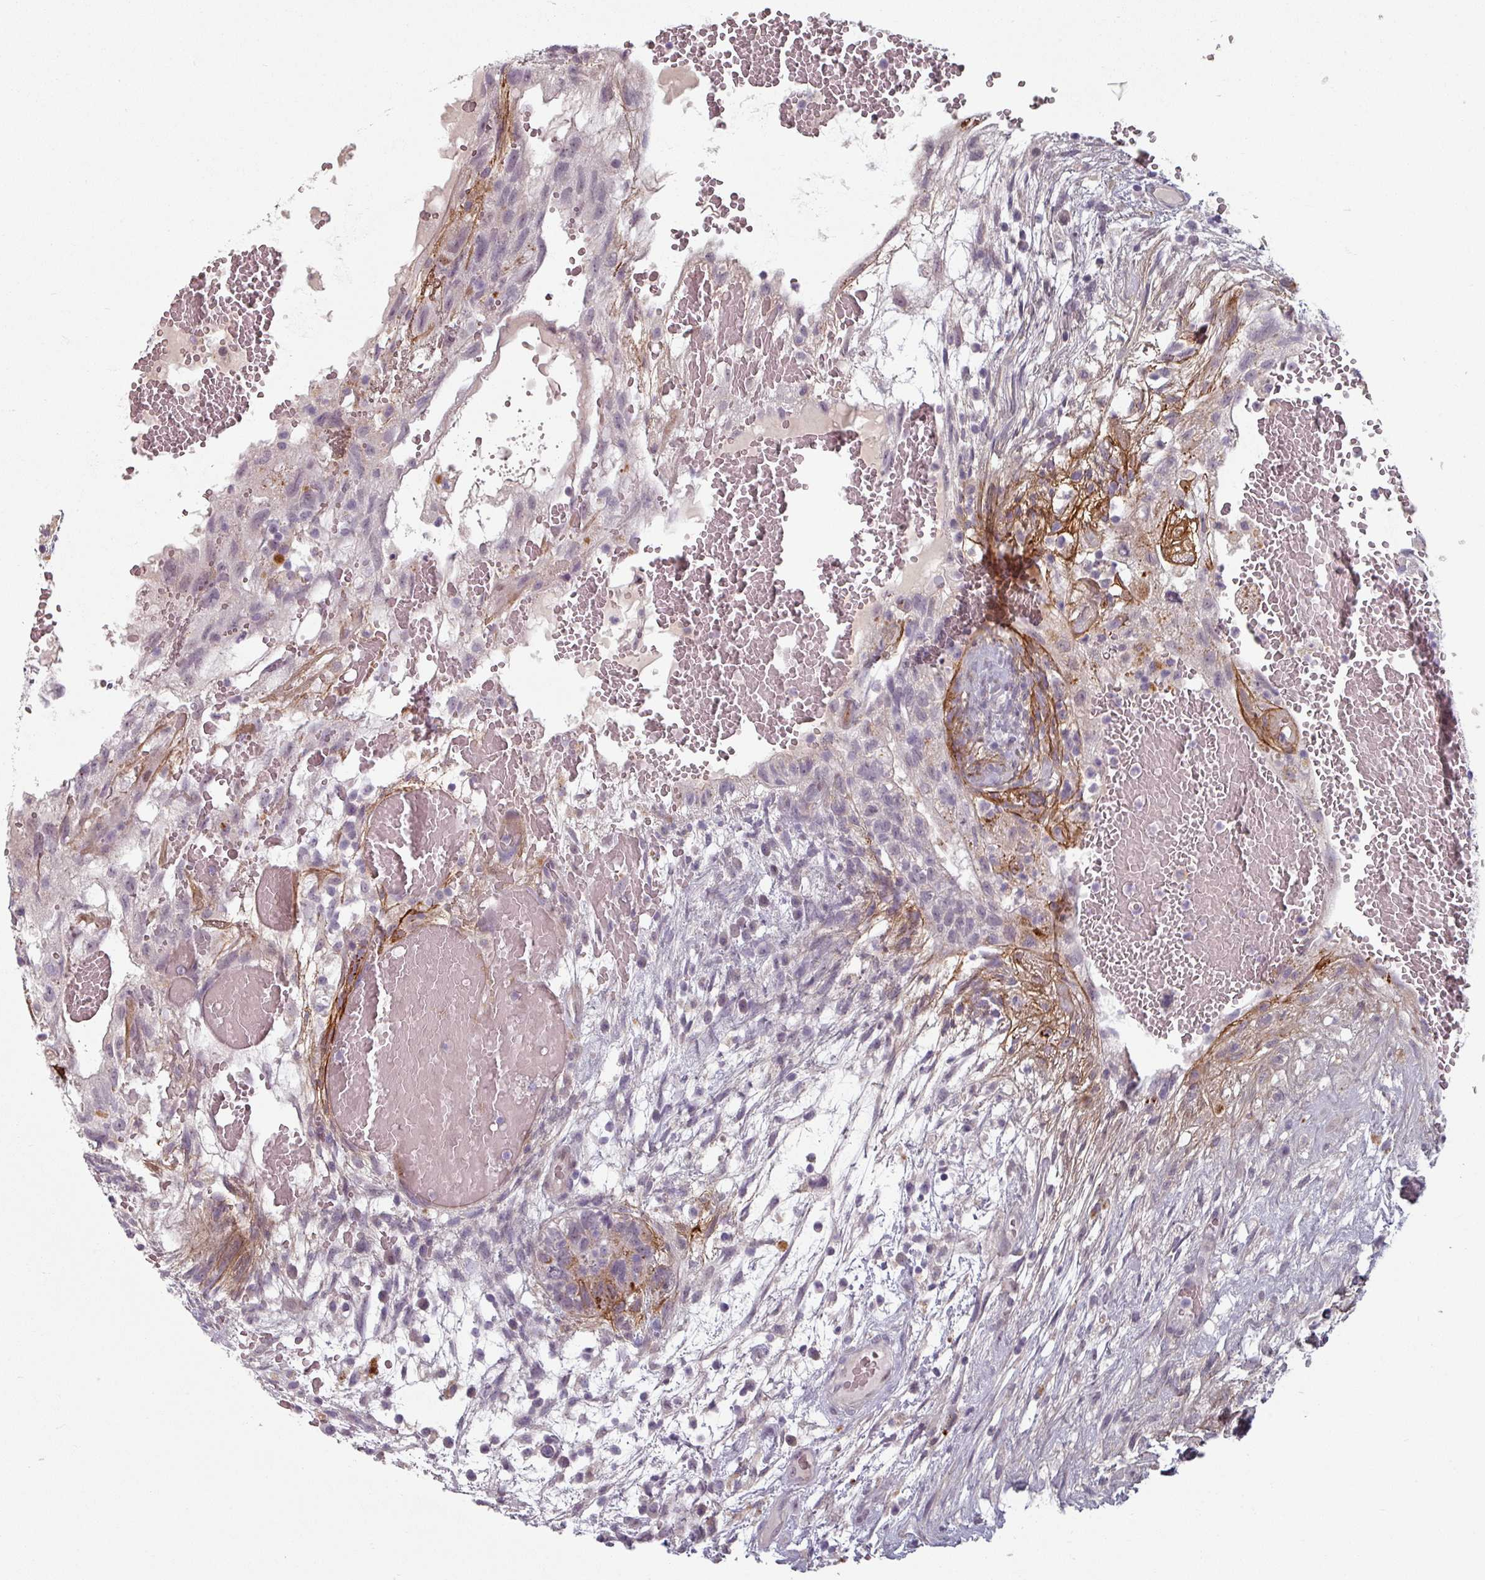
{"staining": {"intensity": "negative", "quantity": "none", "location": "none"}, "tissue": "testis cancer", "cell_type": "Tumor cells", "image_type": "cancer", "snomed": [{"axis": "morphology", "description": "Normal tissue, NOS"}, {"axis": "morphology", "description": "Carcinoma, Embryonal, NOS"}, {"axis": "topography", "description": "Testis"}], "caption": "Immunohistochemistry photomicrograph of neoplastic tissue: human testis cancer stained with DAB exhibits no significant protein positivity in tumor cells.", "gene": "CYB5RL", "patient": {"sex": "male", "age": 32}}